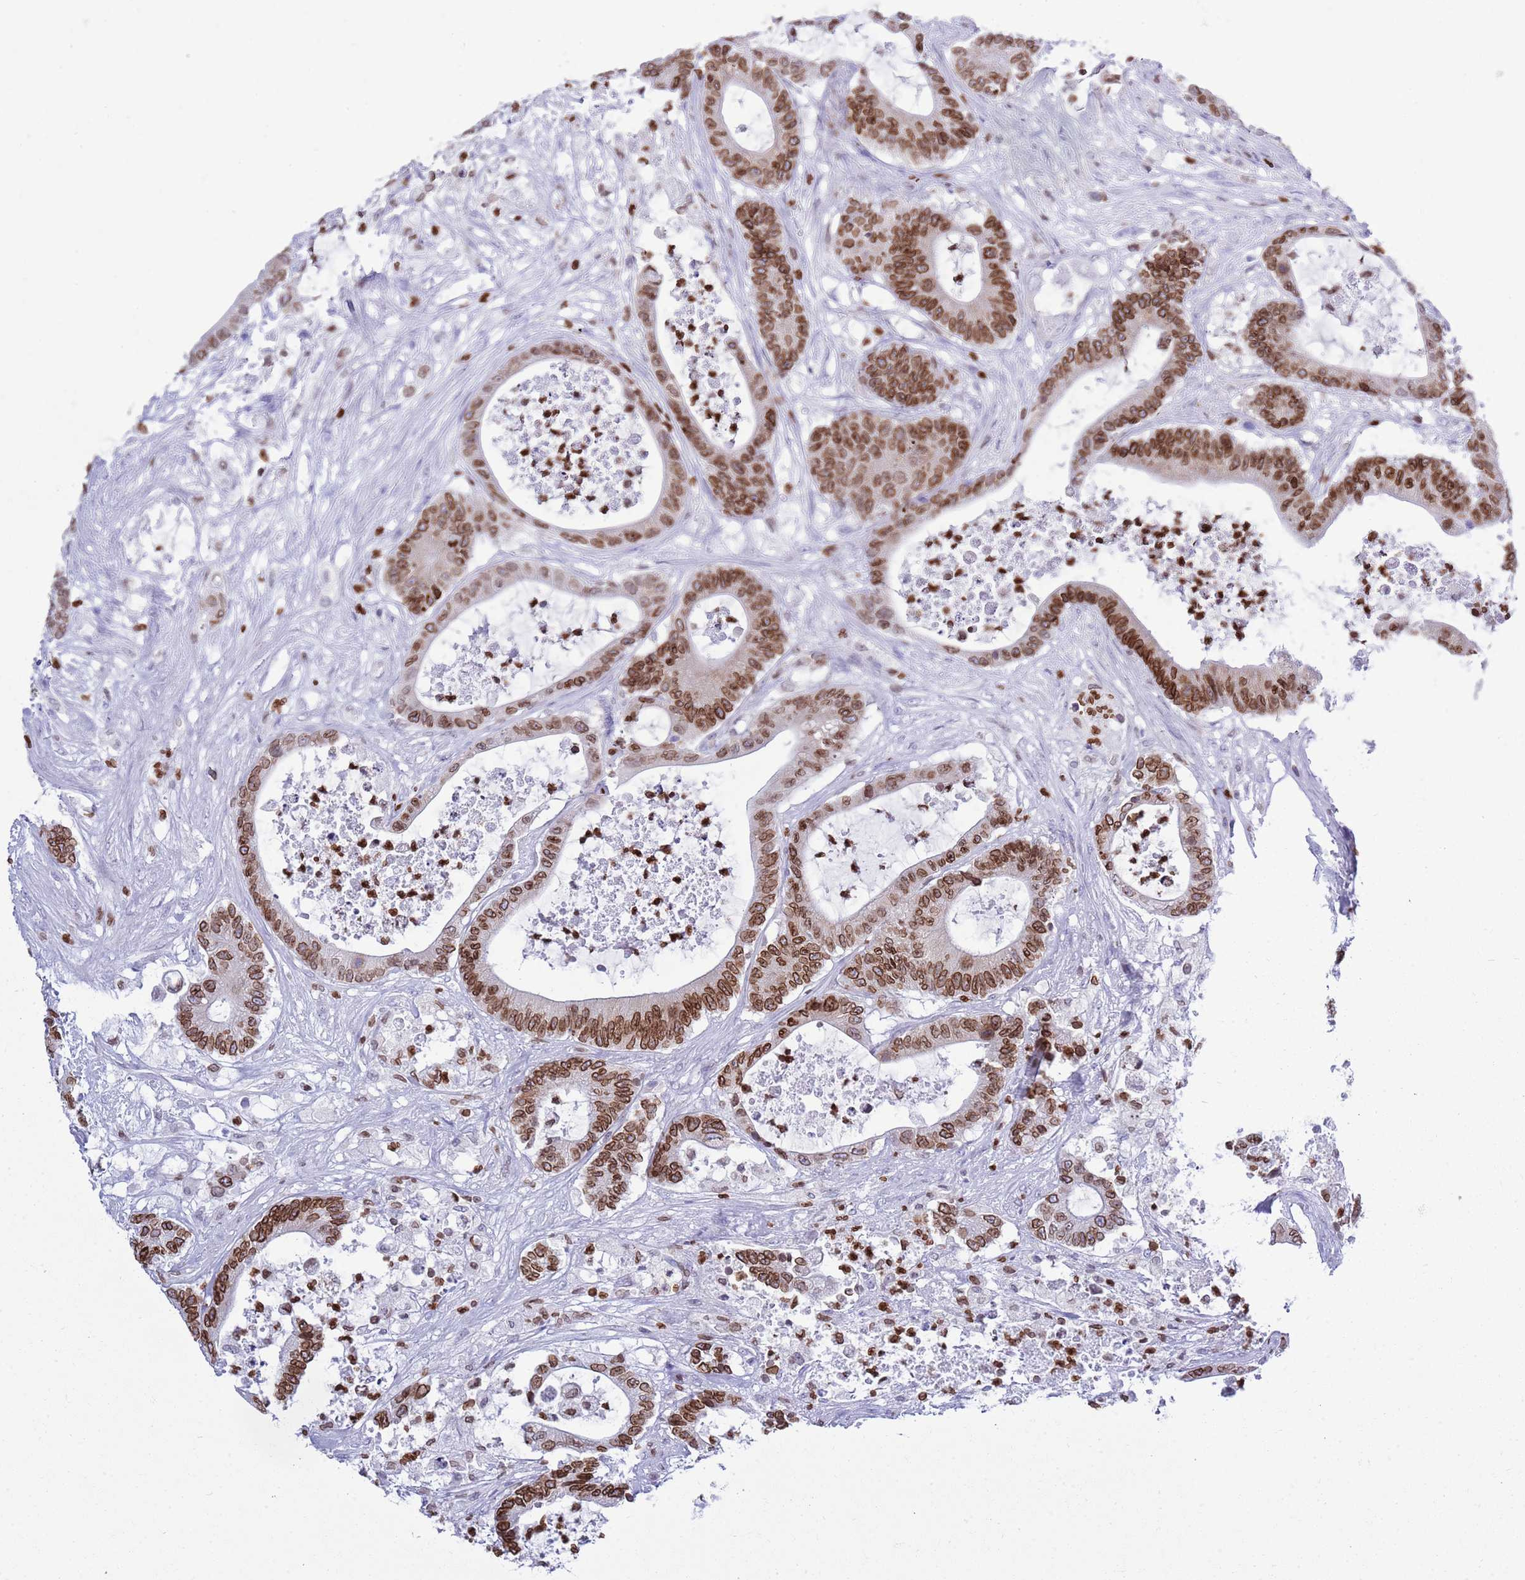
{"staining": {"intensity": "moderate", "quantity": ">75%", "location": "cytoplasmic/membranous,nuclear"}, "tissue": "colorectal cancer", "cell_type": "Tumor cells", "image_type": "cancer", "snomed": [{"axis": "morphology", "description": "Adenocarcinoma, NOS"}, {"axis": "topography", "description": "Colon"}], "caption": "Moderate cytoplasmic/membranous and nuclear positivity for a protein is present in approximately >75% of tumor cells of colorectal cancer using immunohistochemistry (IHC).", "gene": "LBR", "patient": {"sex": "female", "age": 84}}